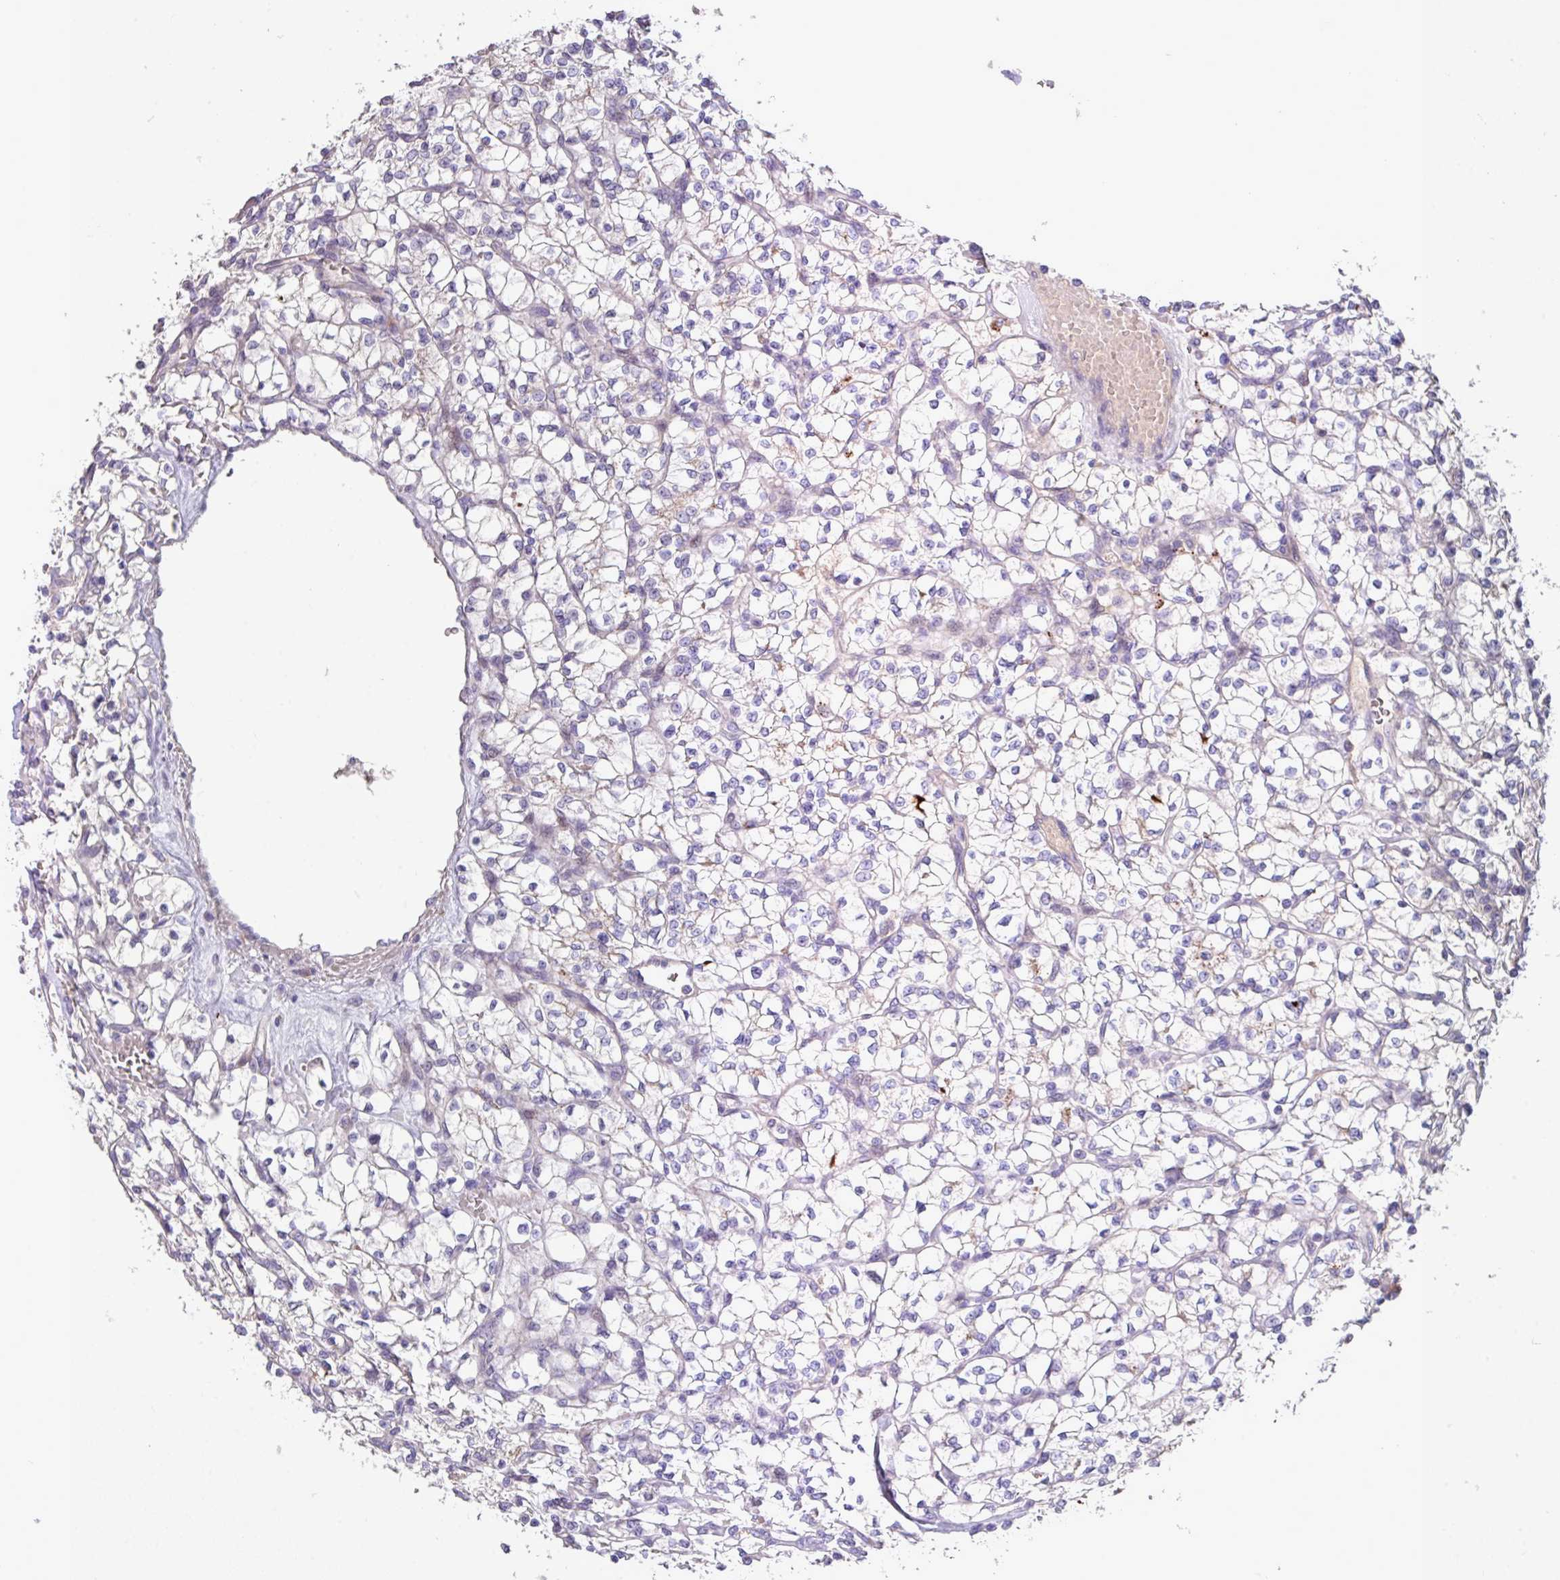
{"staining": {"intensity": "negative", "quantity": "none", "location": "none"}, "tissue": "renal cancer", "cell_type": "Tumor cells", "image_type": "cancer", "snomed": [{"axis": "morphology", "description": "Adenocarcinoma, NOS"}, {"axis": "topography", "description": "Kidney"}], "caption": "Tumor cells are negative for brown protein staining in adenocarcinoma (renal). (DAB (3,3'-diaminobenzidine) IHC with hematoxylin counter stain).", "gene": "IQCJ", "patient": {"sex": "female", "age": 64}}